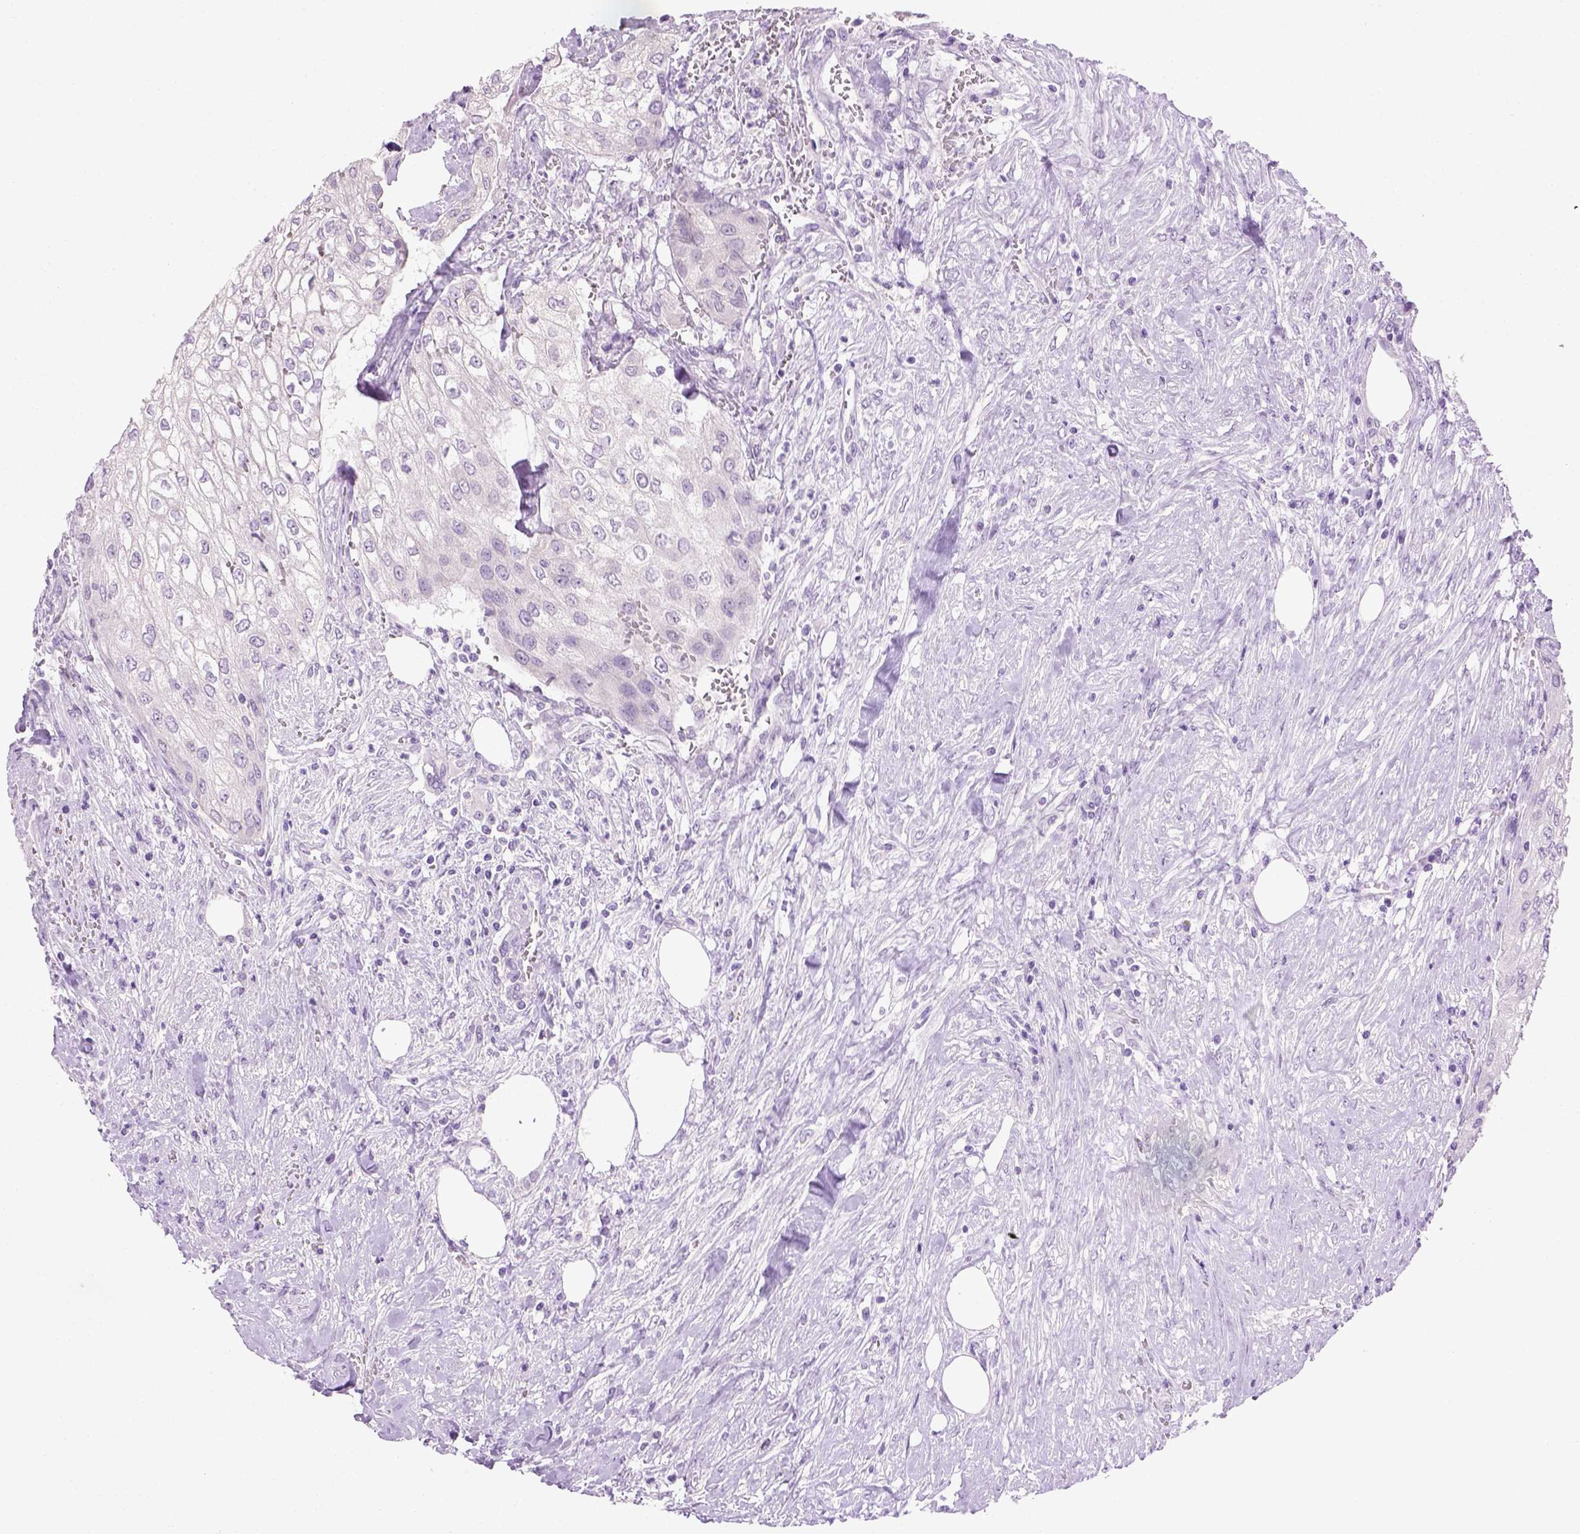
{"staining": {"intensity": "negative", "quantity": "none", "location": "none"}, "tissue": "urothelial cancer", "cell_type": "Tumor cells", "image_type": "cancer", "snomed": [{"axis": "morphology", "description": "Urothelial carcinoma, High grade"}, {"axis": "topography", "description": "Urinary bladder"}], "caption": "An IHC photomicrograph of urothelial carcinoma (high-grade) is shown. There is no staining in tumor cells of urothelial carcinoma (high-grade).", "gene": "CYP24A1", "patient": {"sex": "male", "age": 62}}